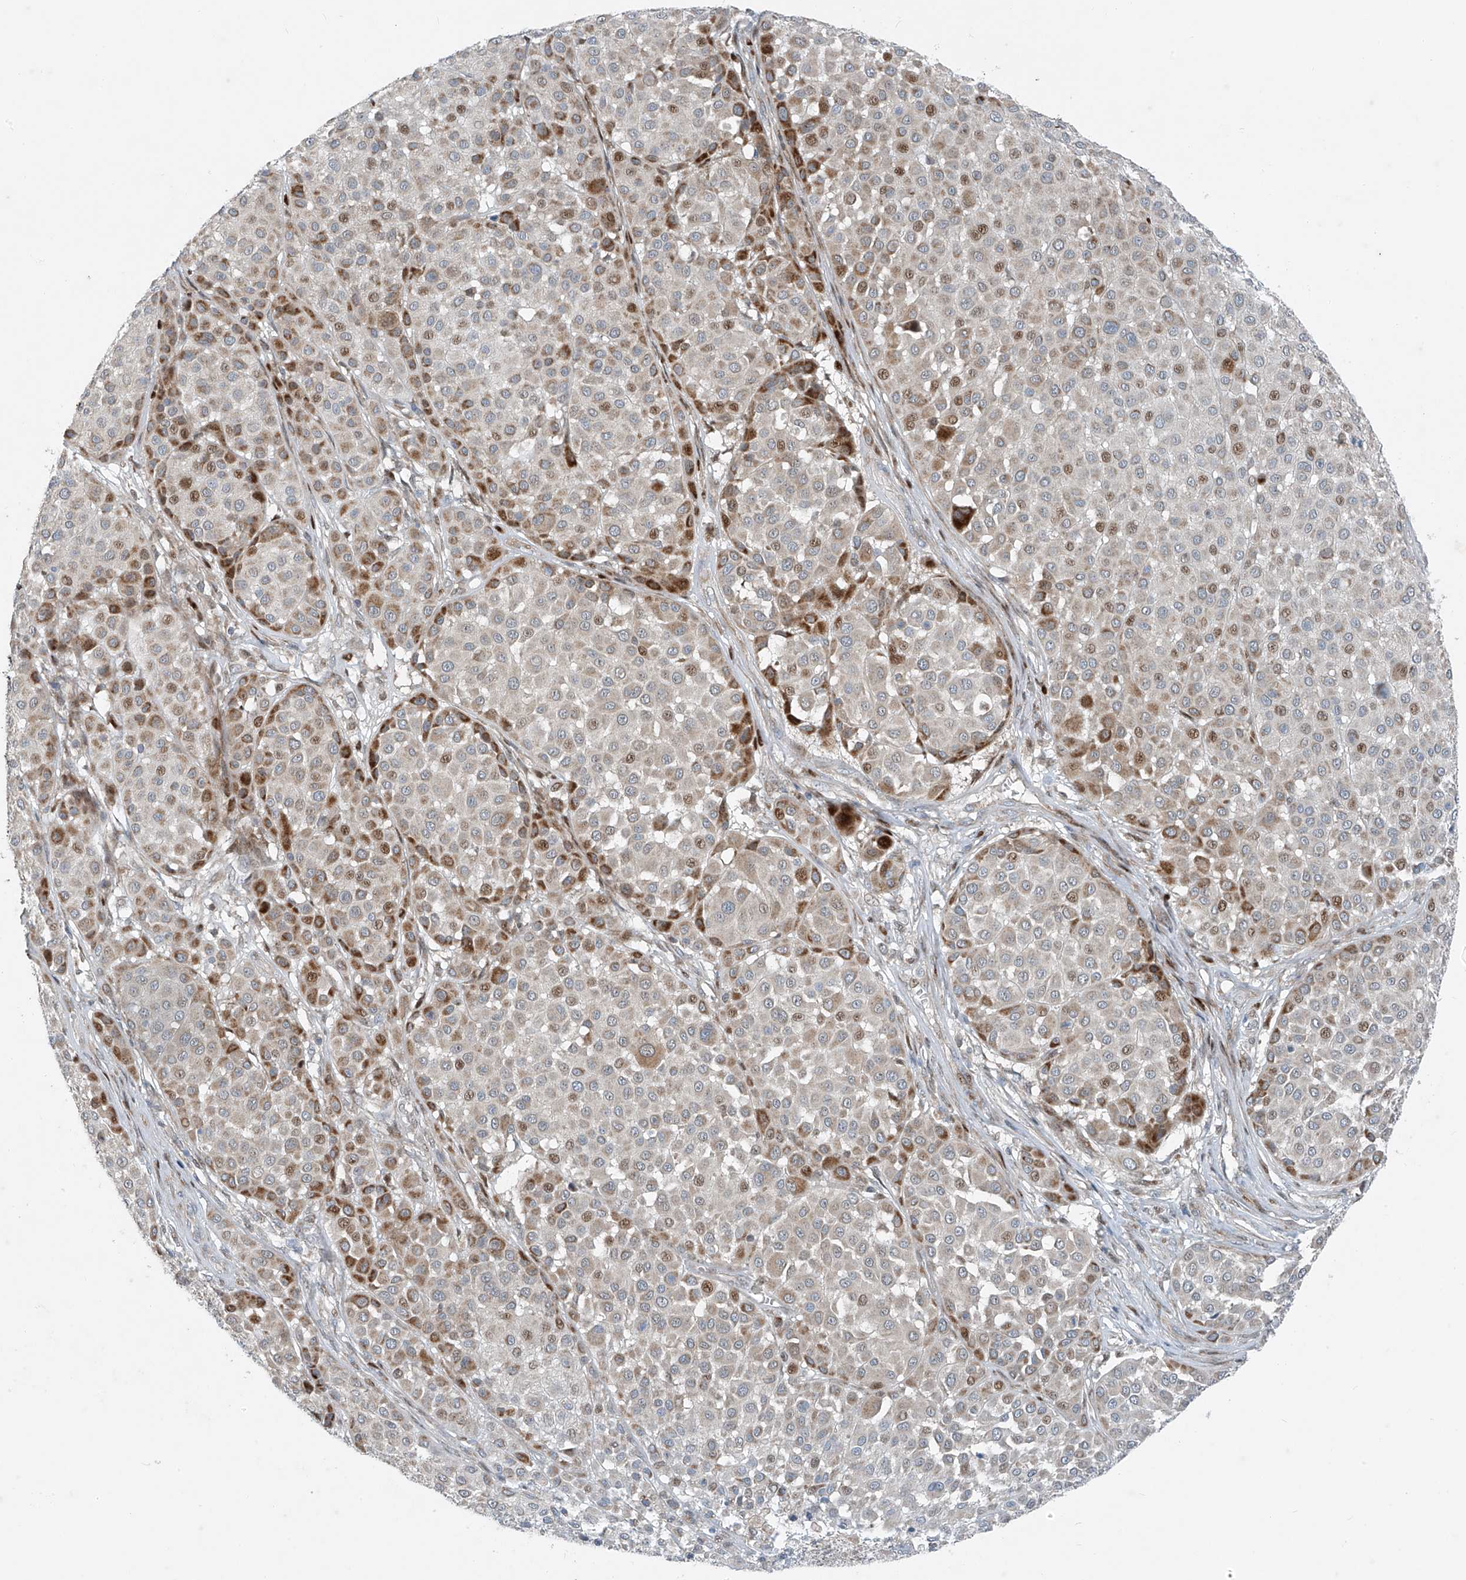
{"staining": {"intensity": "moderate", "quantity": "25%-75%", "location": "cytoplasmic/membranous,nuclear"}, "tissue": "melanoma", "cell_type": "Tumor cells", "image_type": "cancer", "snomed": [{"axis": "morphology", "description": "Malignant melanoma, Metastatic site"}, {"axis": "topography", "description": "Soft tissue"}], "caption": "Malignant melanoma (metastatic site) stained for a protein (brown) exhibits moderate cytoplasmic/membranous and nuclear positive expression in approximately 25%-75% of tumor cells.", "gene": "PPCS", "patient": {"sex": "male", "age": 41}}